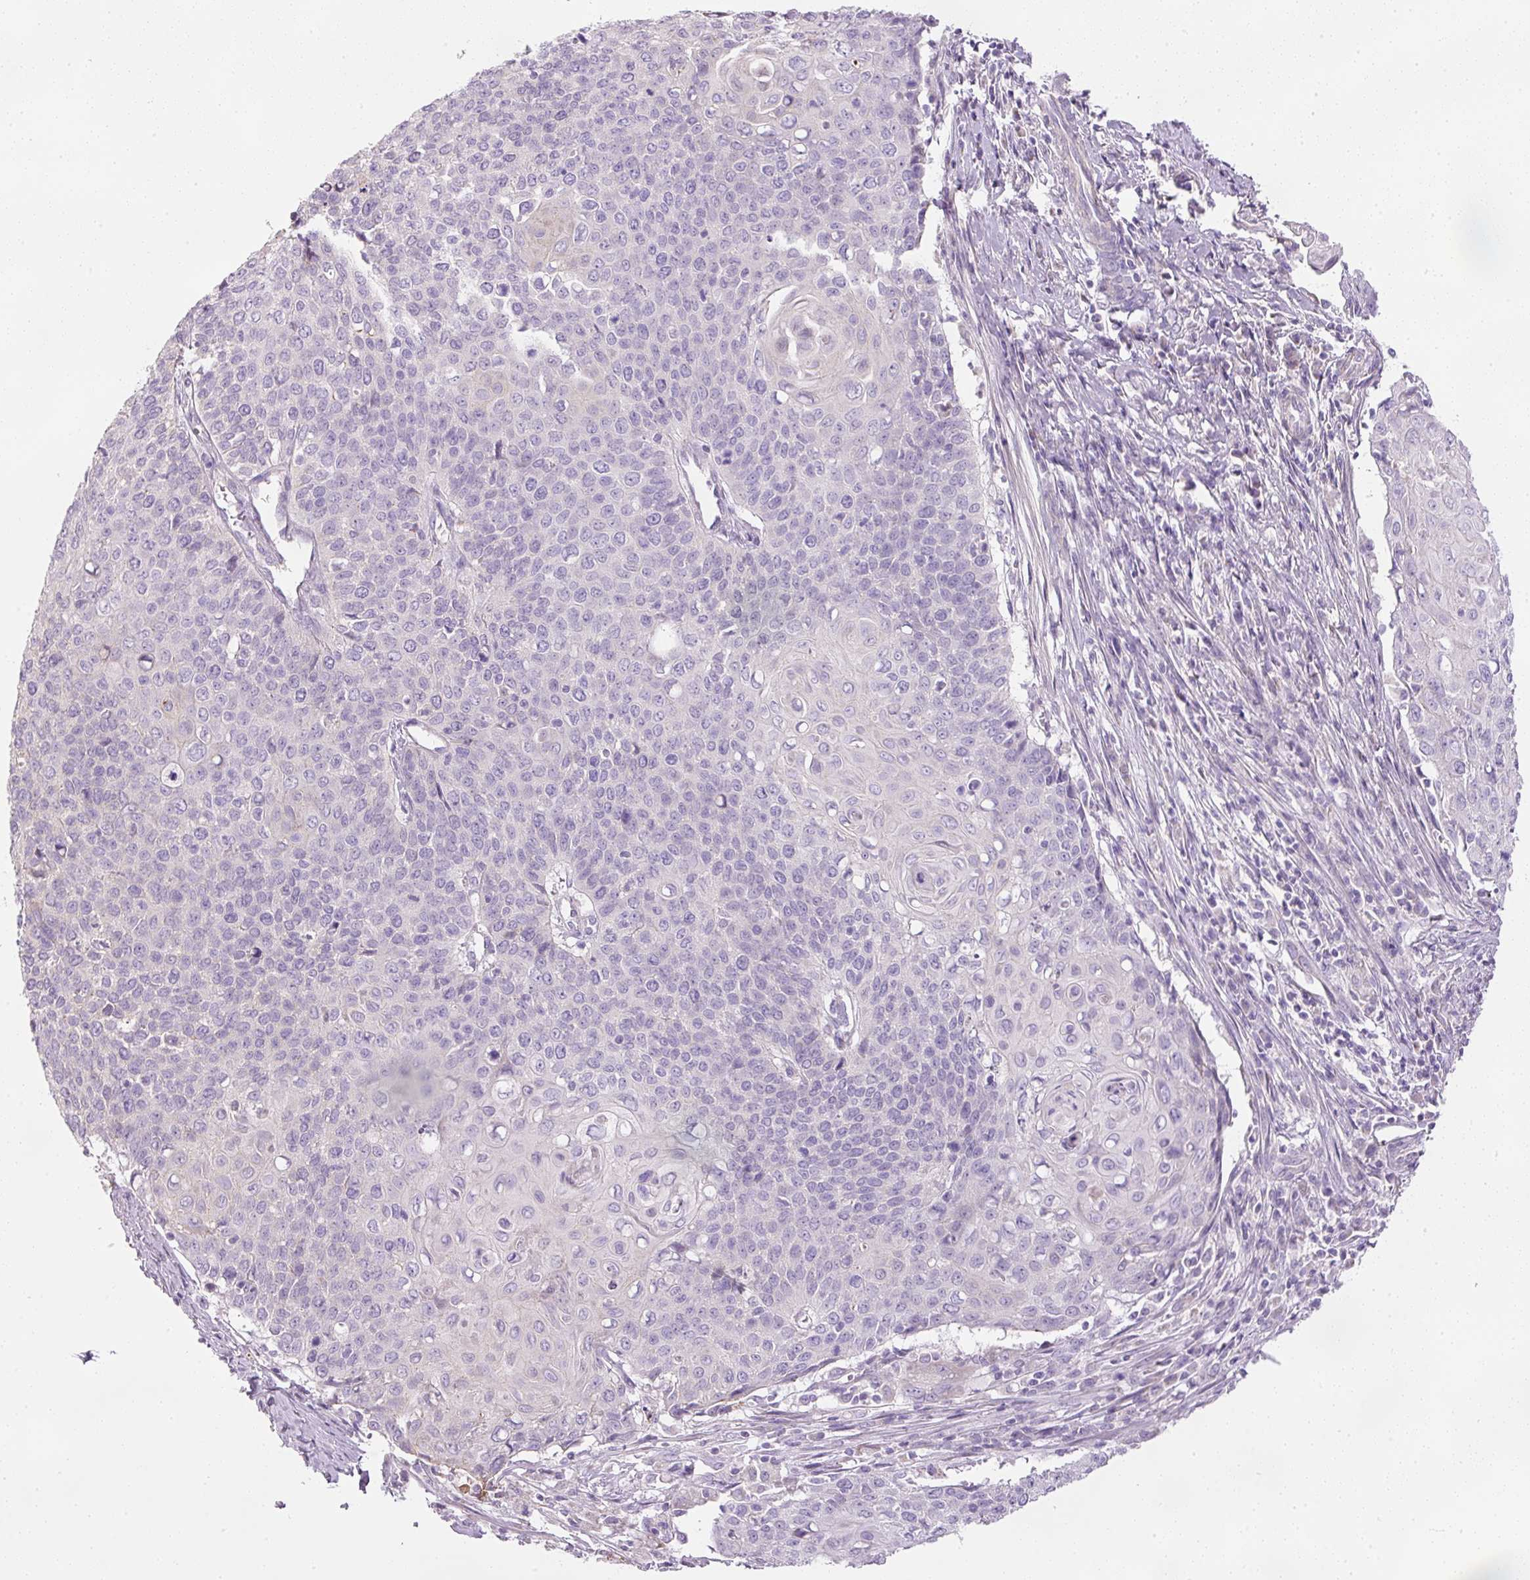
{"staining": {"intensity": "negative", "quantity": "none", "location": "none"}, "tissue": "cervical cancer", "cell_type": "Tumor cells", "image_type": "cancer", "snomed": [{"axis": "morphology", "description": "Squamous cell carcinoma, NOS"}, {"axis": "topography", "description": "Cervix"}], "caption": "Immunohistochemistry of human squamous cell carcinoma (cervical) exhibits no positivity in tumor cells.", "gene": "KPNA5", "patient": {"sex": "female", "age": 39}}